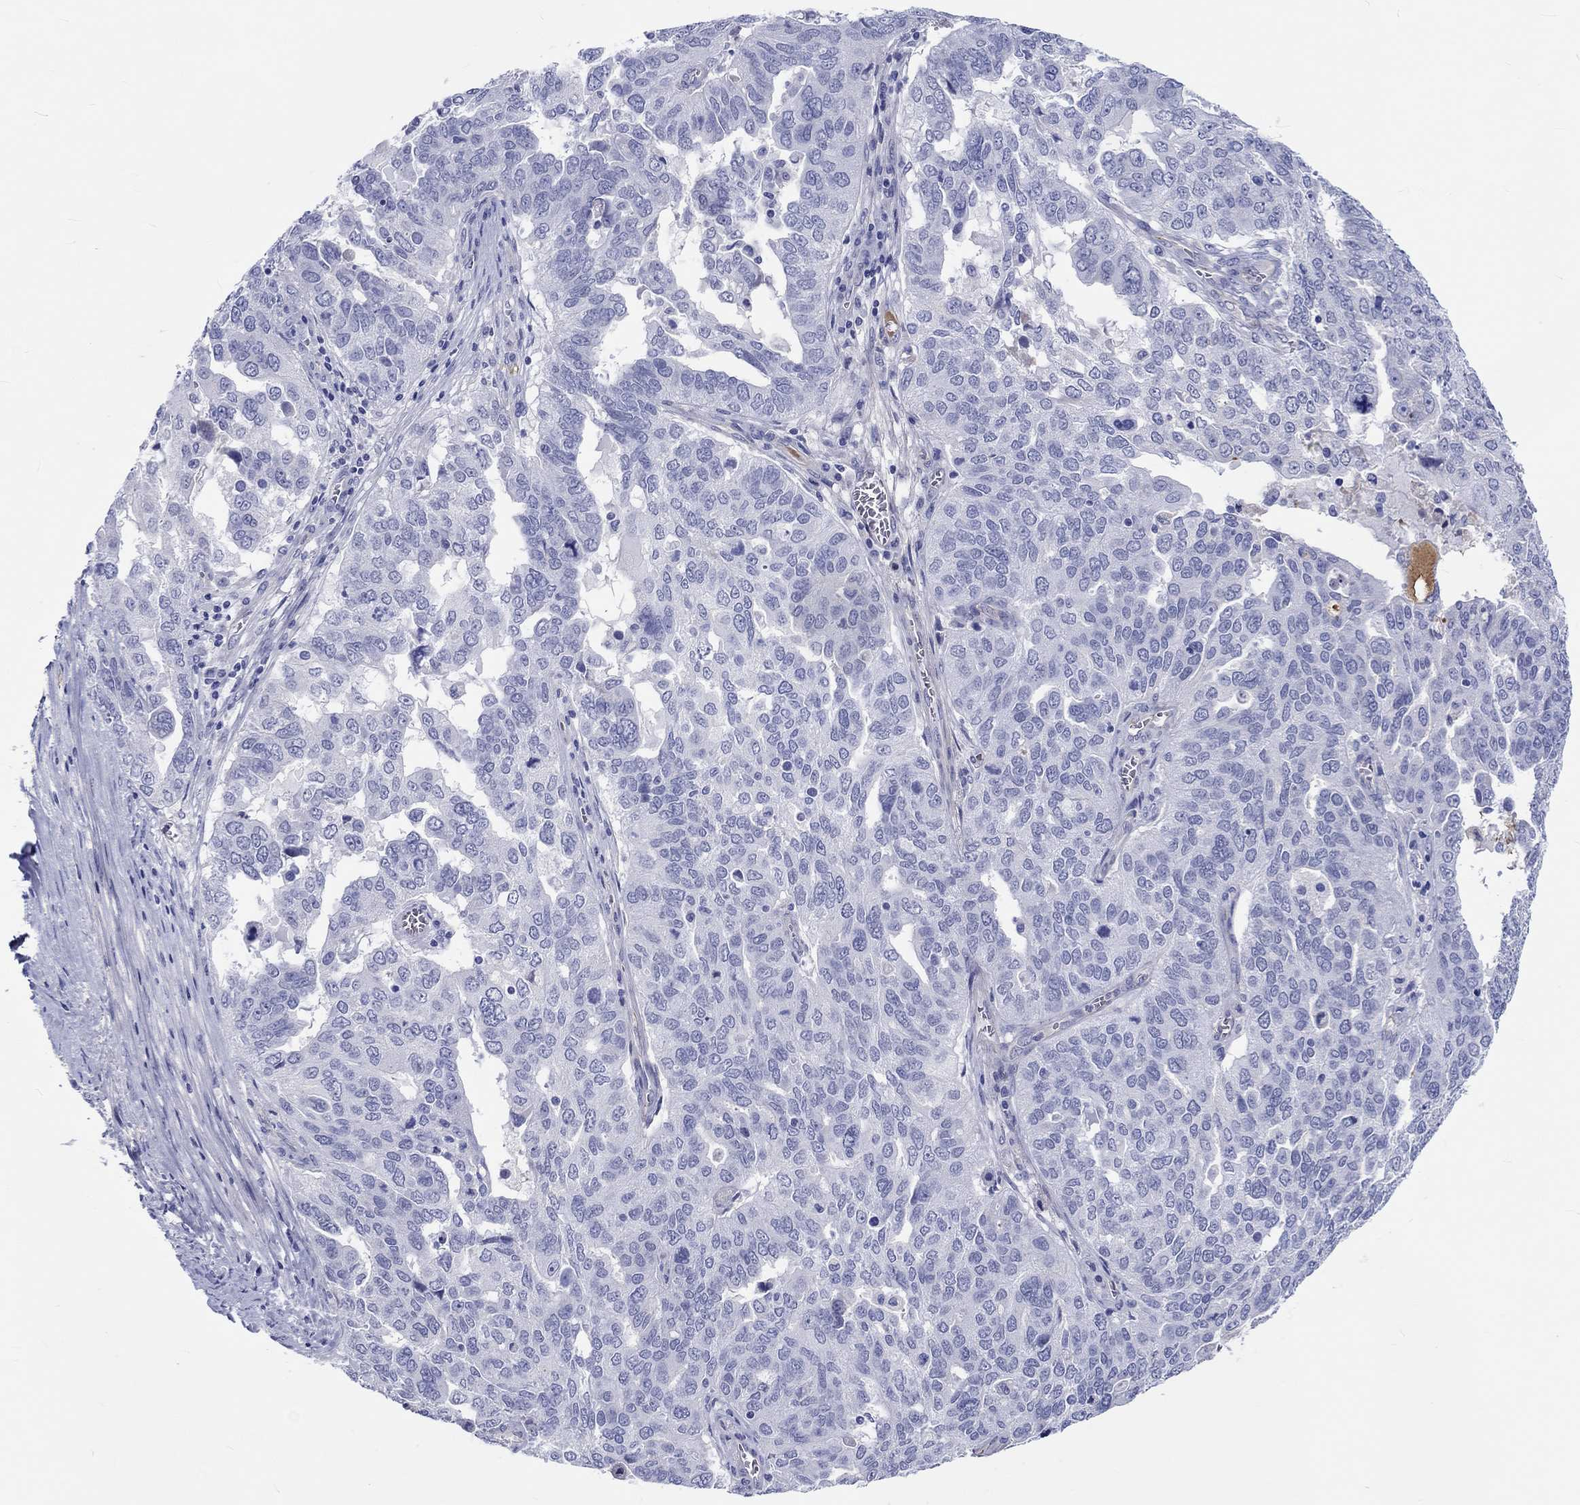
{"staining": {"intensity": "negative", "quantity": "none", "location": "none"}, "tissue": "ovarian cancer", "cell_type": "Tumor cells", "image_type": "cancer", "snomed": [{"axis": "morphology", "description": "Carcinoma, endometroid"}, {"axis": "topography", "description": "Soft tissue"}, {"axis": "topography", "description": "Ovary"}], "caption": "This is a histopathology image of immunohistochemistry staining of ovarian endometroid carcinoma, which shows no expression in tumor cells.", "gene": "CDY2B", "patient": {"sex": "female", "age": 52}}